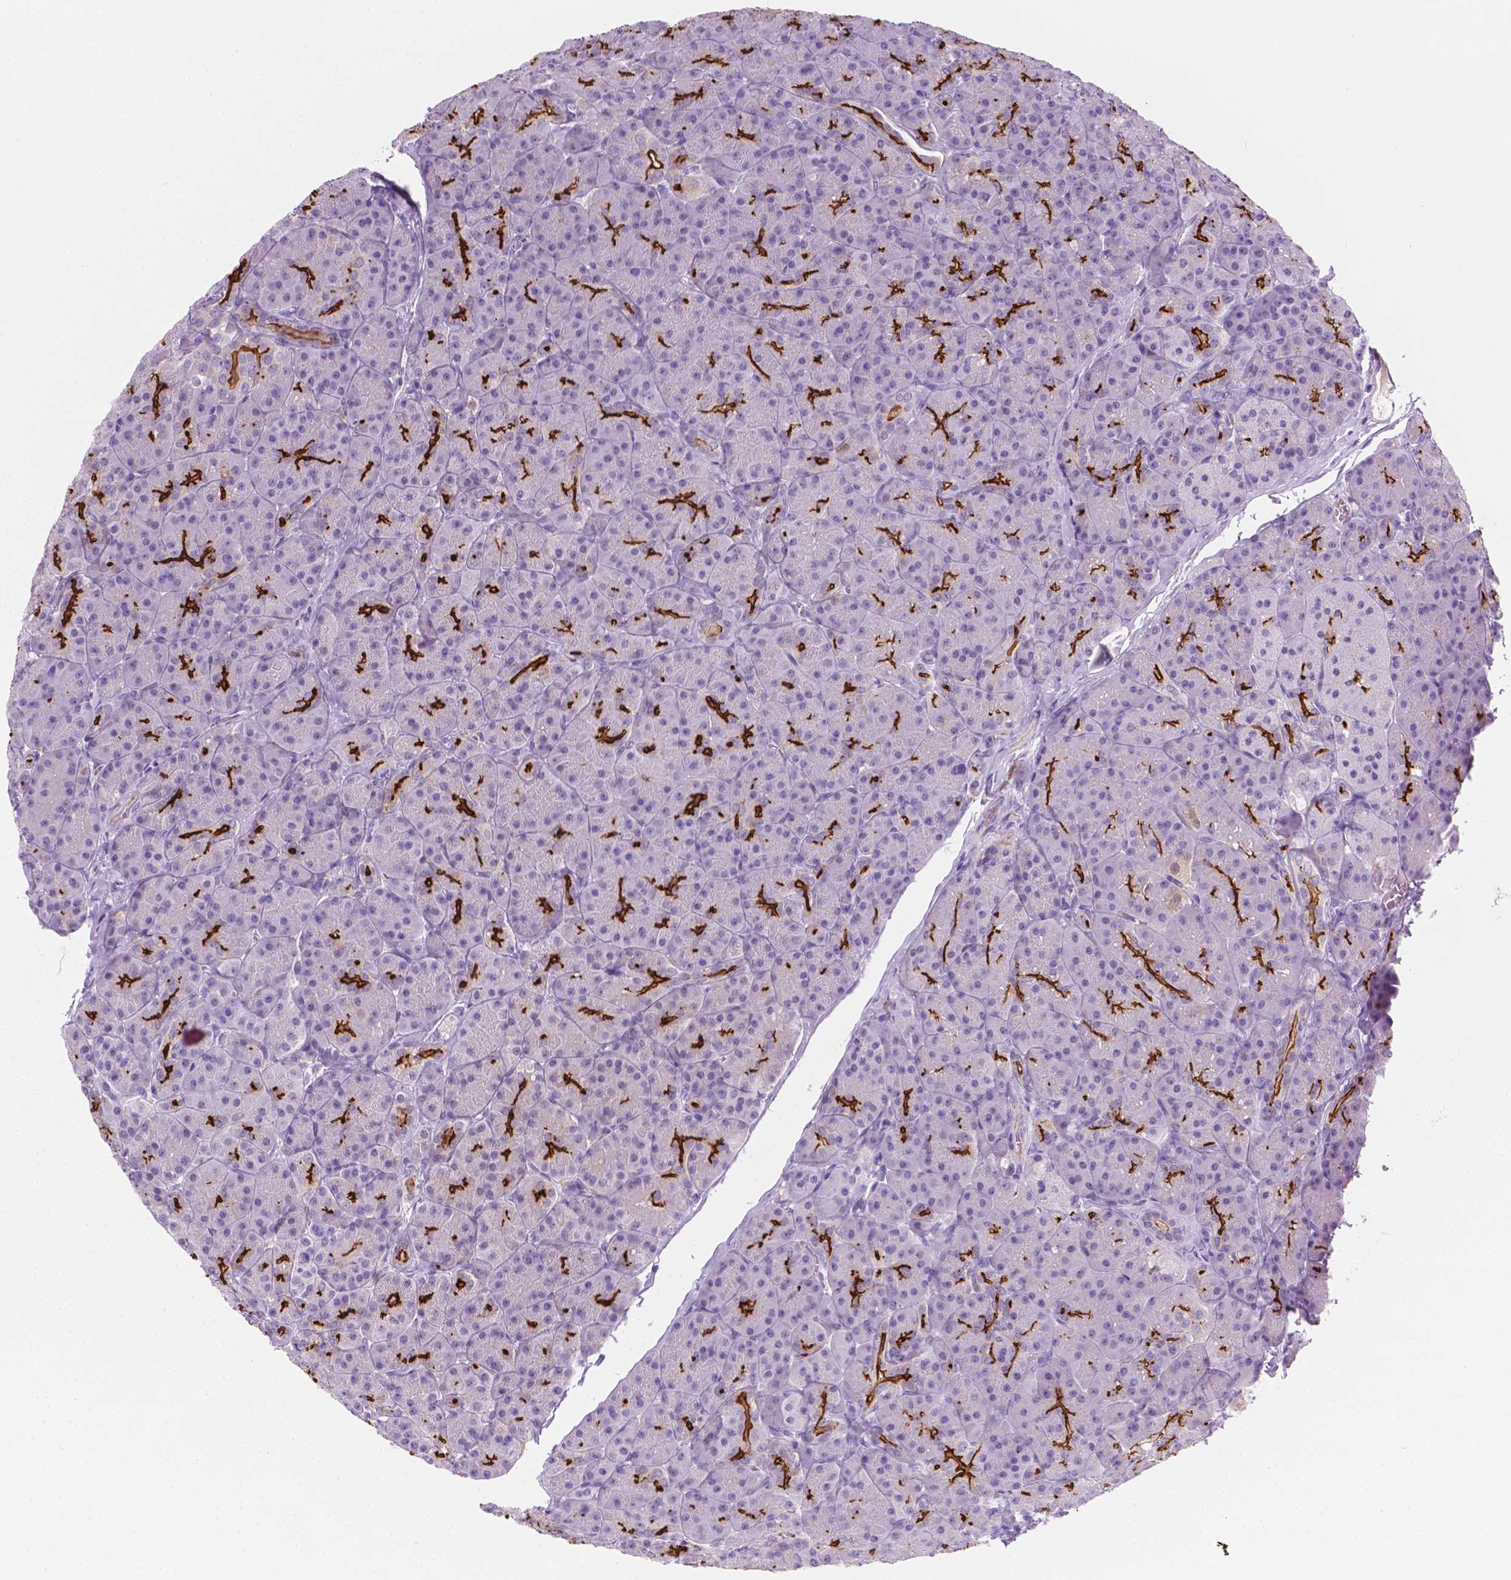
{"staining": {"intensity": "strong", "quantity": "<25%", "location": "cytoplasmic/membranous"}, "tissue": "pancreas", "cell_type": "Exocrine glandular cells", "image_type": "normal", "snomed": [{"axis": "morphology", "description": "Normal tissue, NOS"}, {"axis": "topography", "description": "Pancreas"}], "caption": "This micrograph displays normal pancreas stained with immunohistochemistry (IHC) to label a protein in brown. The cytoplasmic/membranous of exocrine glandular cells show strong positivity for the protein. Nuclei are counter-stained blue.", "gene": "EPPK1", "patient": {"sex": "male", "age": 57}}